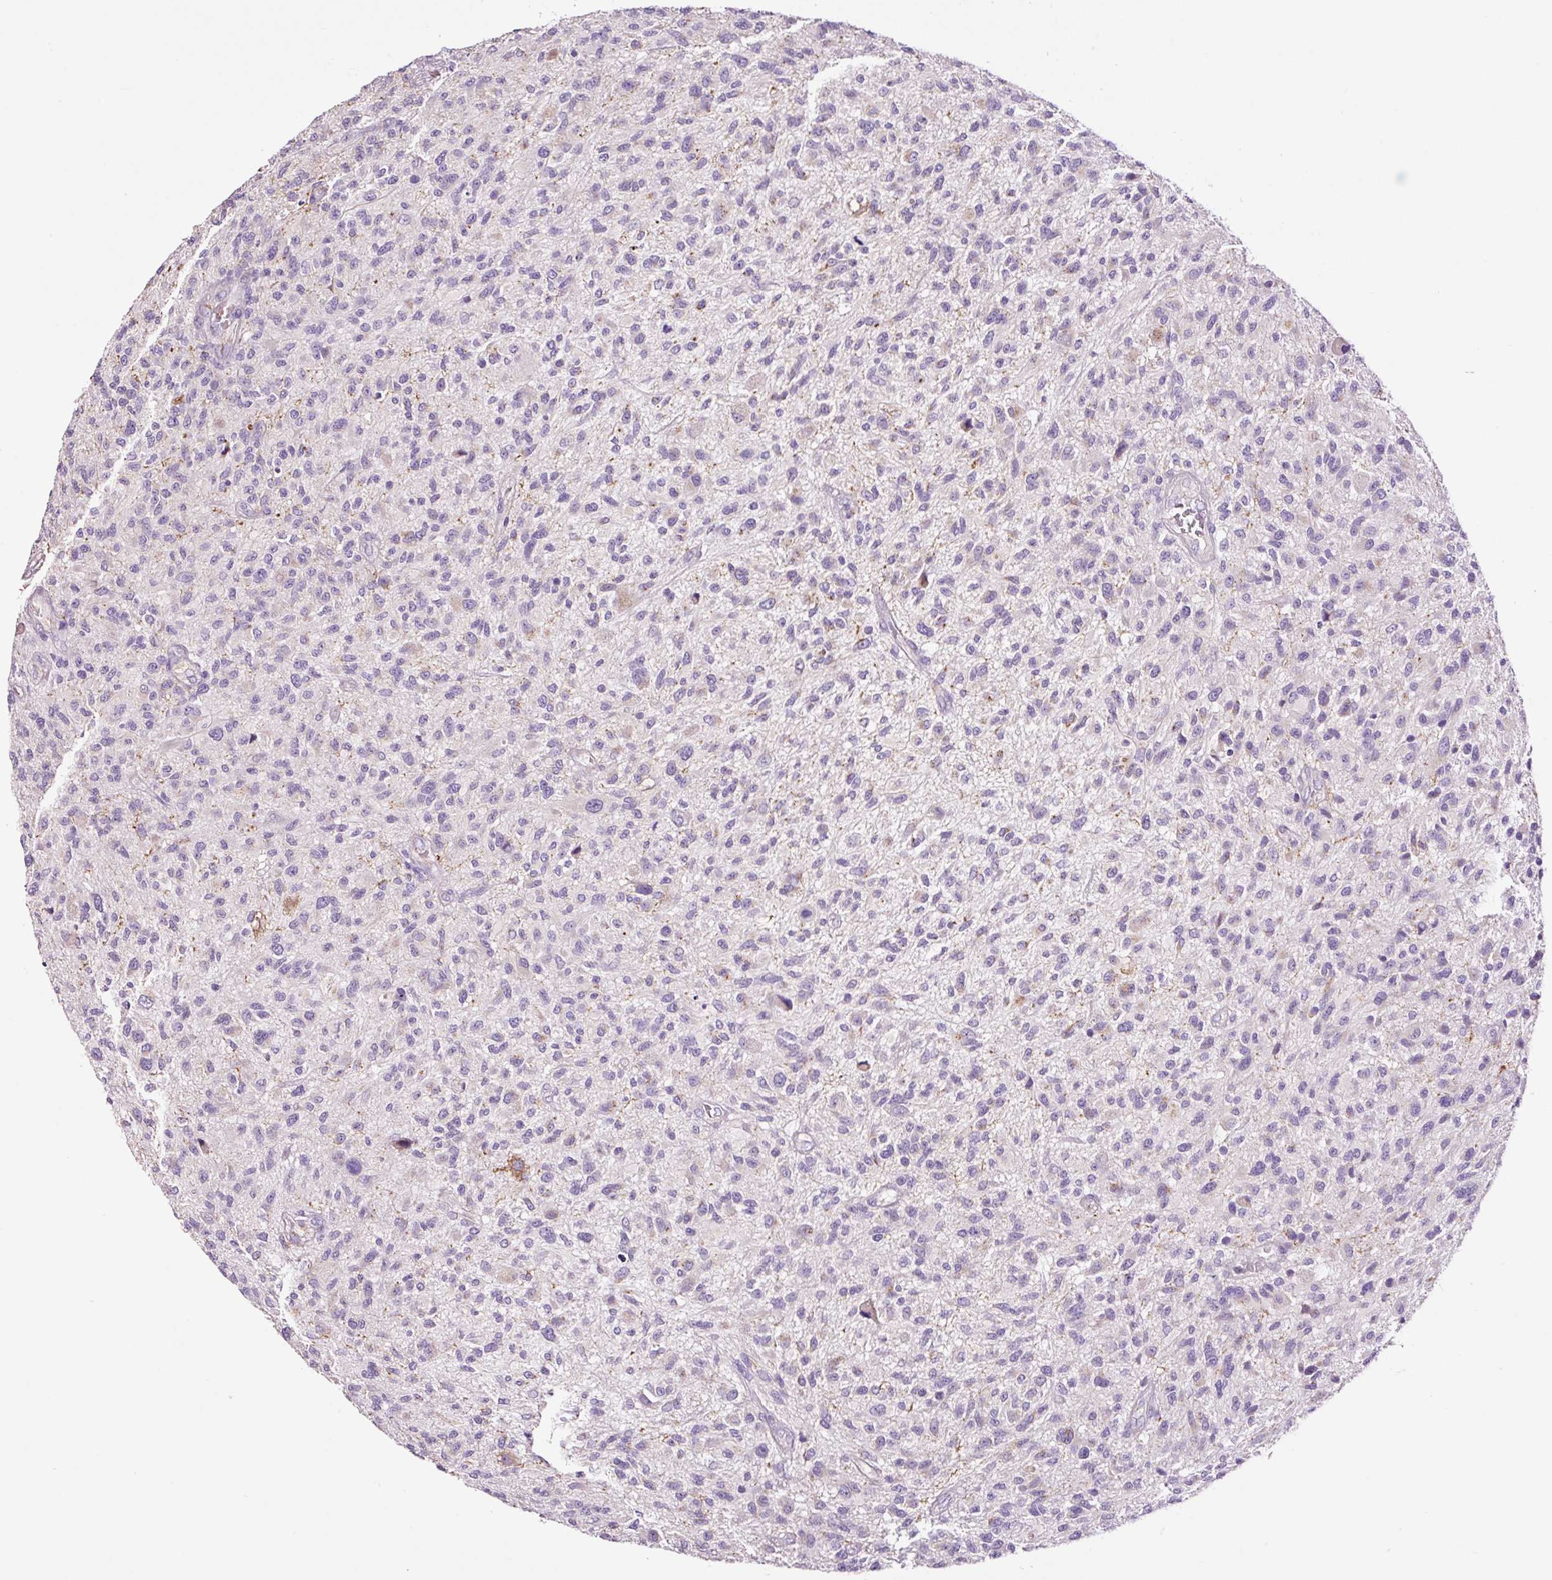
{"staining": {"intensity": "weak", "quantity": "<25%", "location": "cytoplasmic/membranous"}, "tissue": "glioma", "cell_type": "Tumor cells", "image_type": "cancer", "snomed": [{"axis": "morphology", "description": "Glioma, malignant, High grade"}, {"axis": "topography", "description": "Brain"}], "caption": "This is an immunohistochemistry photomicrograph of glioma. There is no expression in tumor cells.", "gene": "PAM", "patient": {"sex": "male", "age": 47}}